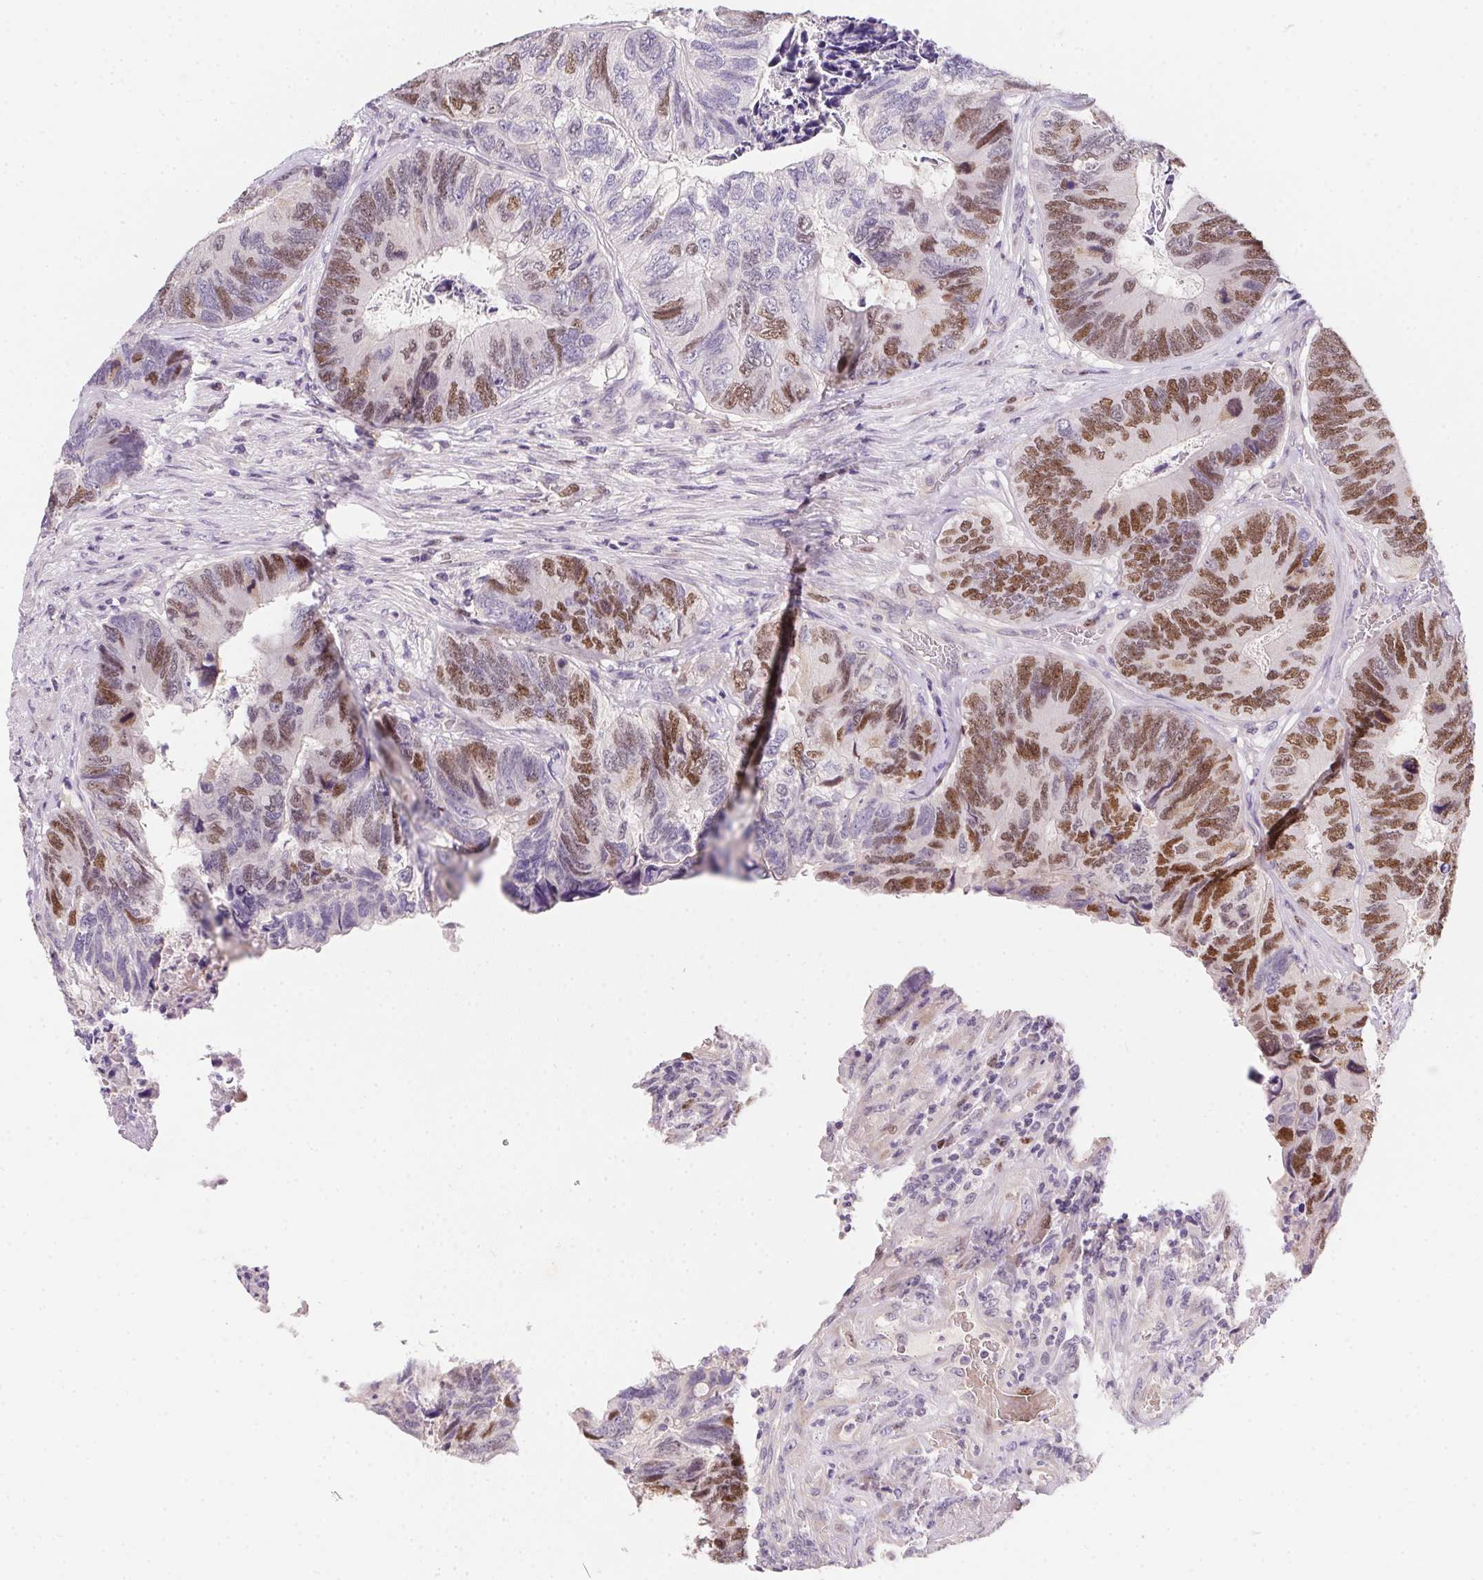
{"staining": {"intensity": "moderate", "quantity": "25%-75%", "location": "nuclear"}, "tissue": "colorectal cancer", "cell_type": "Tumor cells", "image_type": "cancer", "snomed": [{"axis": "morphology", "description": "Adenocarcinoma, NOS"}, {"axis": "topography", "description": "Colon"}], "caption": "Tumor cells display medium levels of moderate nuclear staining in about 25%-75% of cells in colorectal cancer.", "gene": "HELLS", "patient": {"sex": "female", "age": 67}}